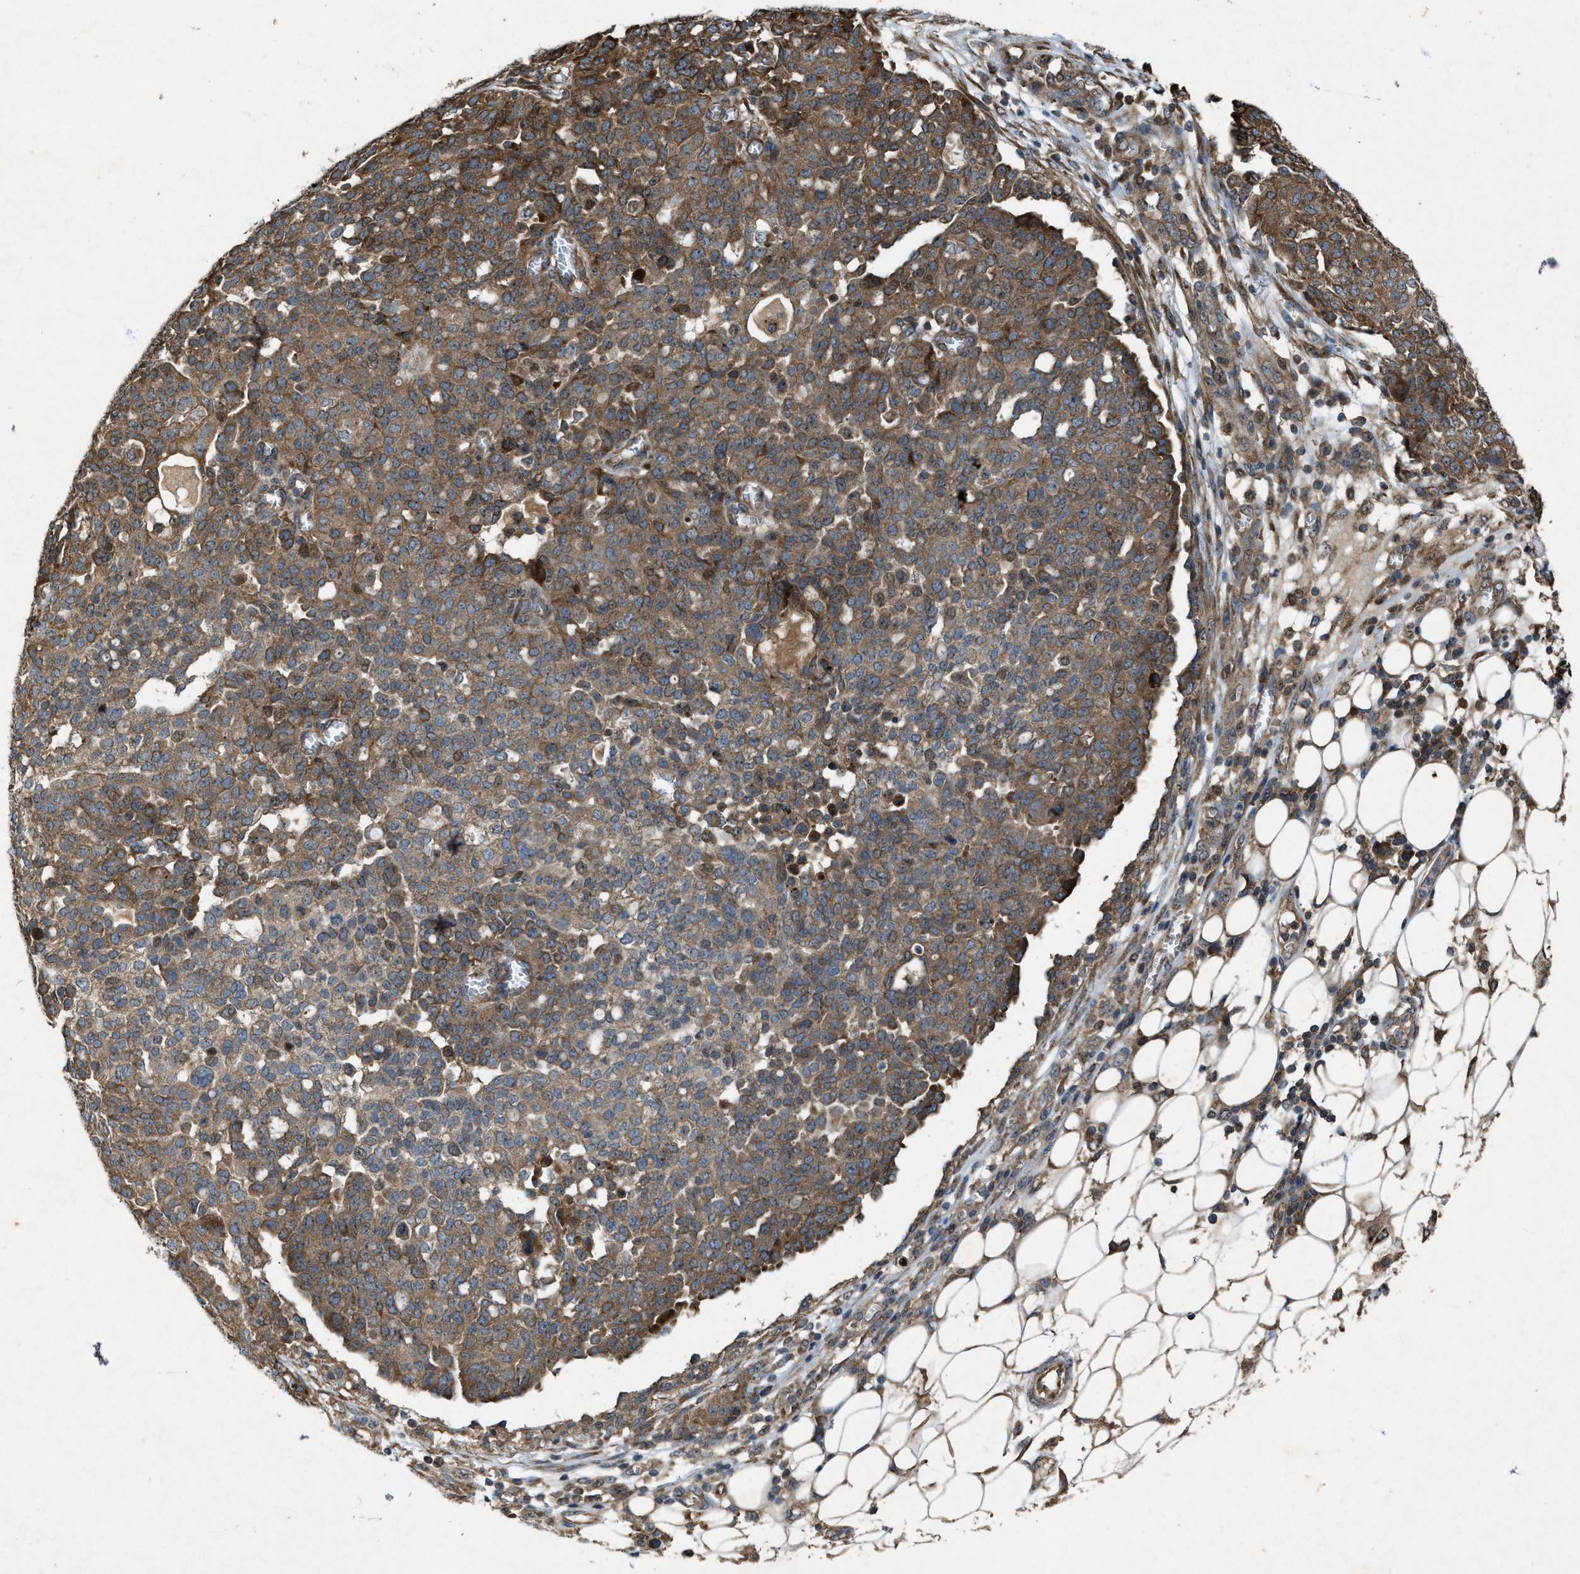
{"staining": {"intensity": "moderate", "quantity": ">75%", "location": "cytoplasmic/membranous"}, "tissue": "ovarian cancer", "cell_type": "Tumor cells", "image_type": "cancer", "snomed": [{"axis": "morphology", "description": "Cystadenocarcinoma, serous, NOS"}, {"axis": "topography", "description": "Soft tissue"}, {"axis": "topography", "description": "Ovary"}], "caption": "The image exhibits staining of ovarian serous cystadenocarcinoma, revealing moderate cytoplasmic/membranous protein staining (brown color) within tumor cells.", "gene": "PDP2", "patient": {"sex": "female", "age": 57}}